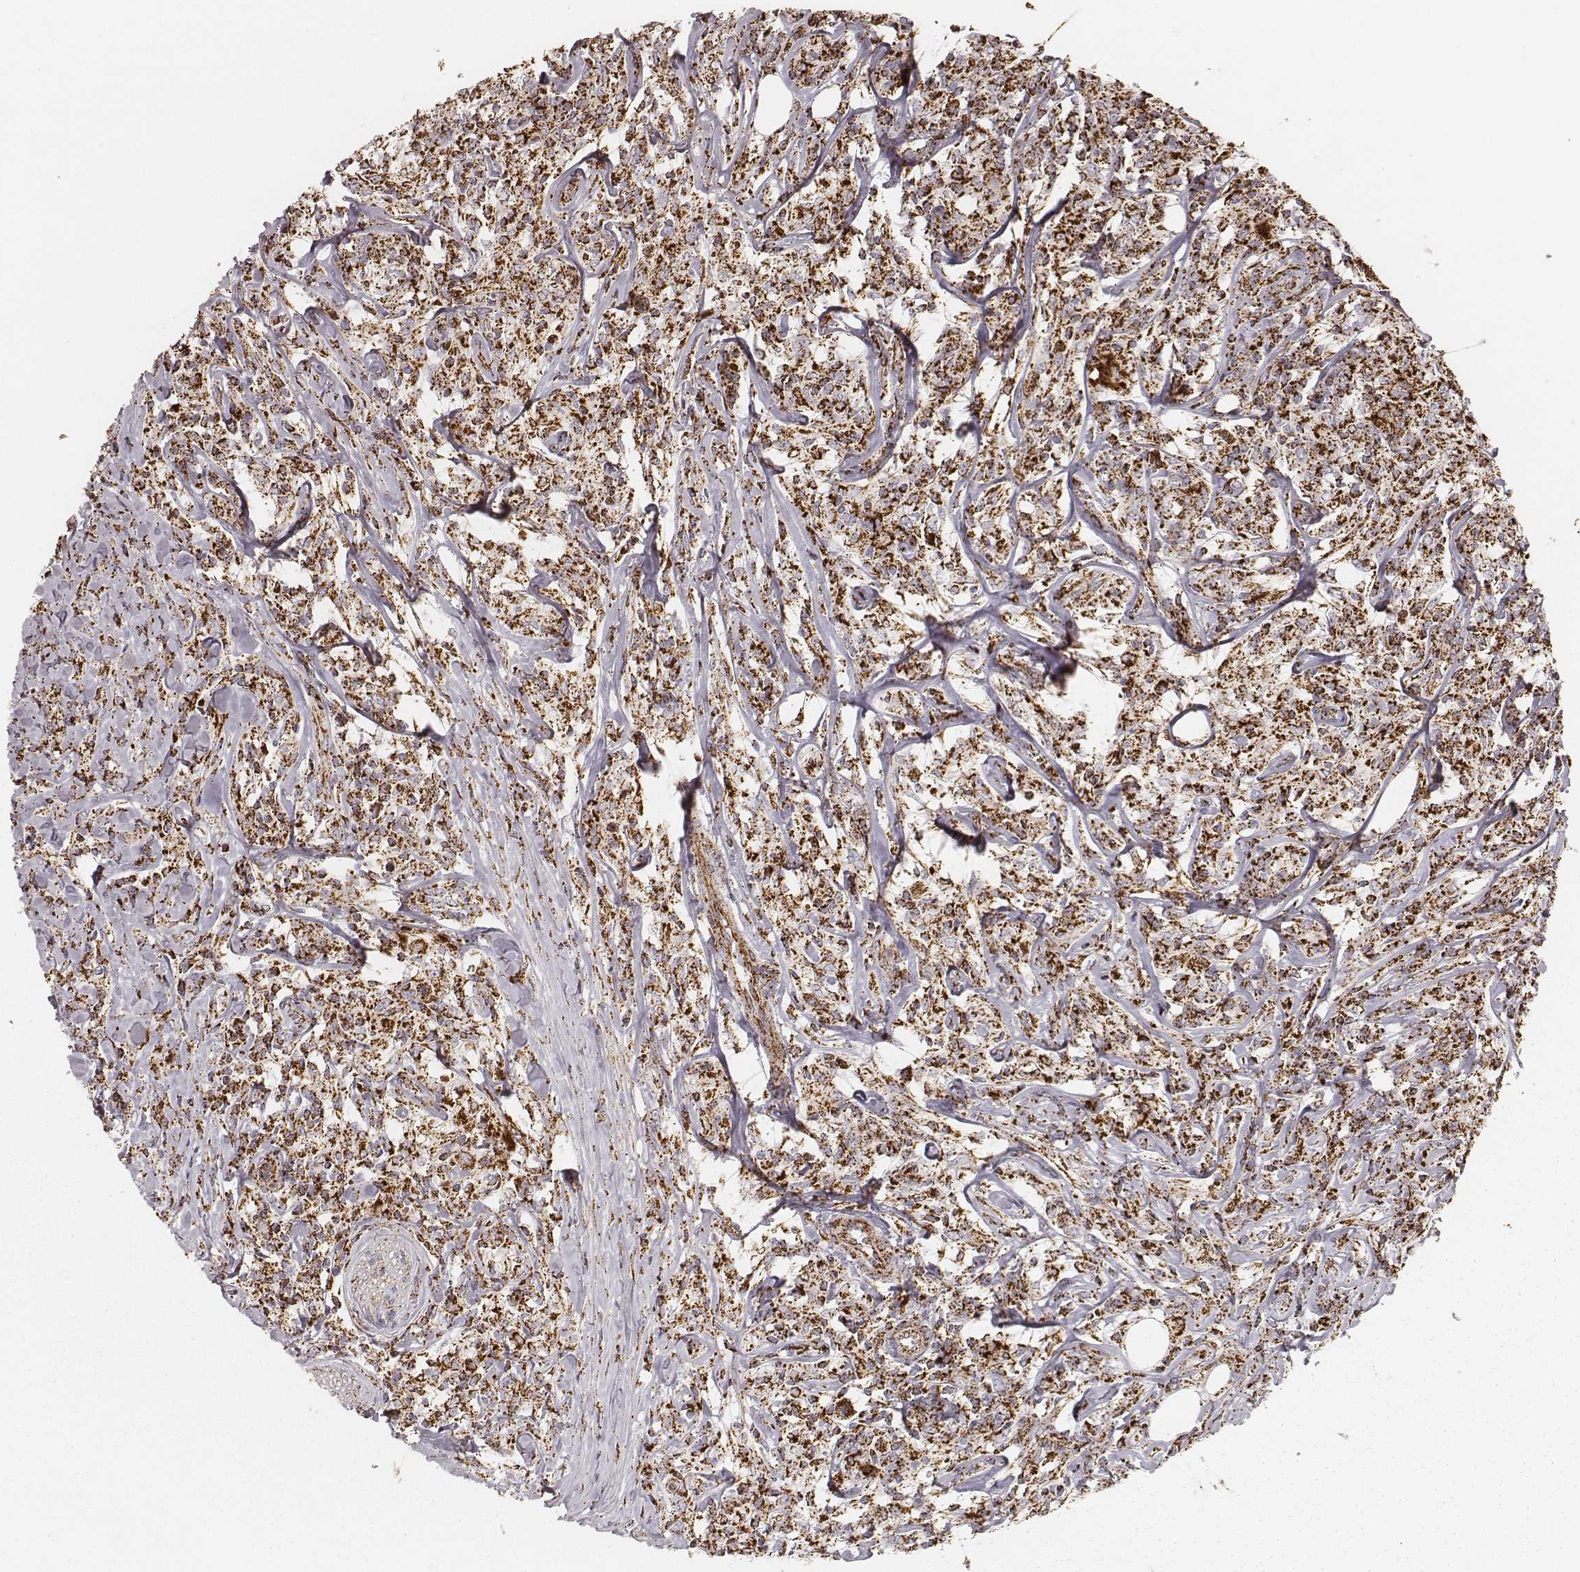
{"staining": {"intensity": "strong", "quantity": ">75%", "location": "cytoplasmic/membranous"}, "tissue": "lymphoma", "cell_type": "Tumor cells", "image_type": "cancer", "snomed": [{"axis": "morphology", "description": "Malignant lymphoma, non-Hodgkin's type, High grade"}, {"axis": "topography", "description": "Lymph node"}], "caption": "Tumor cells demonstrate high levels of strong cytoplasmic/membranous positivity in approximately >75% of cells in lymphoma.", "gene": "CS", "patient": {"sex": "female", "age": 84}}